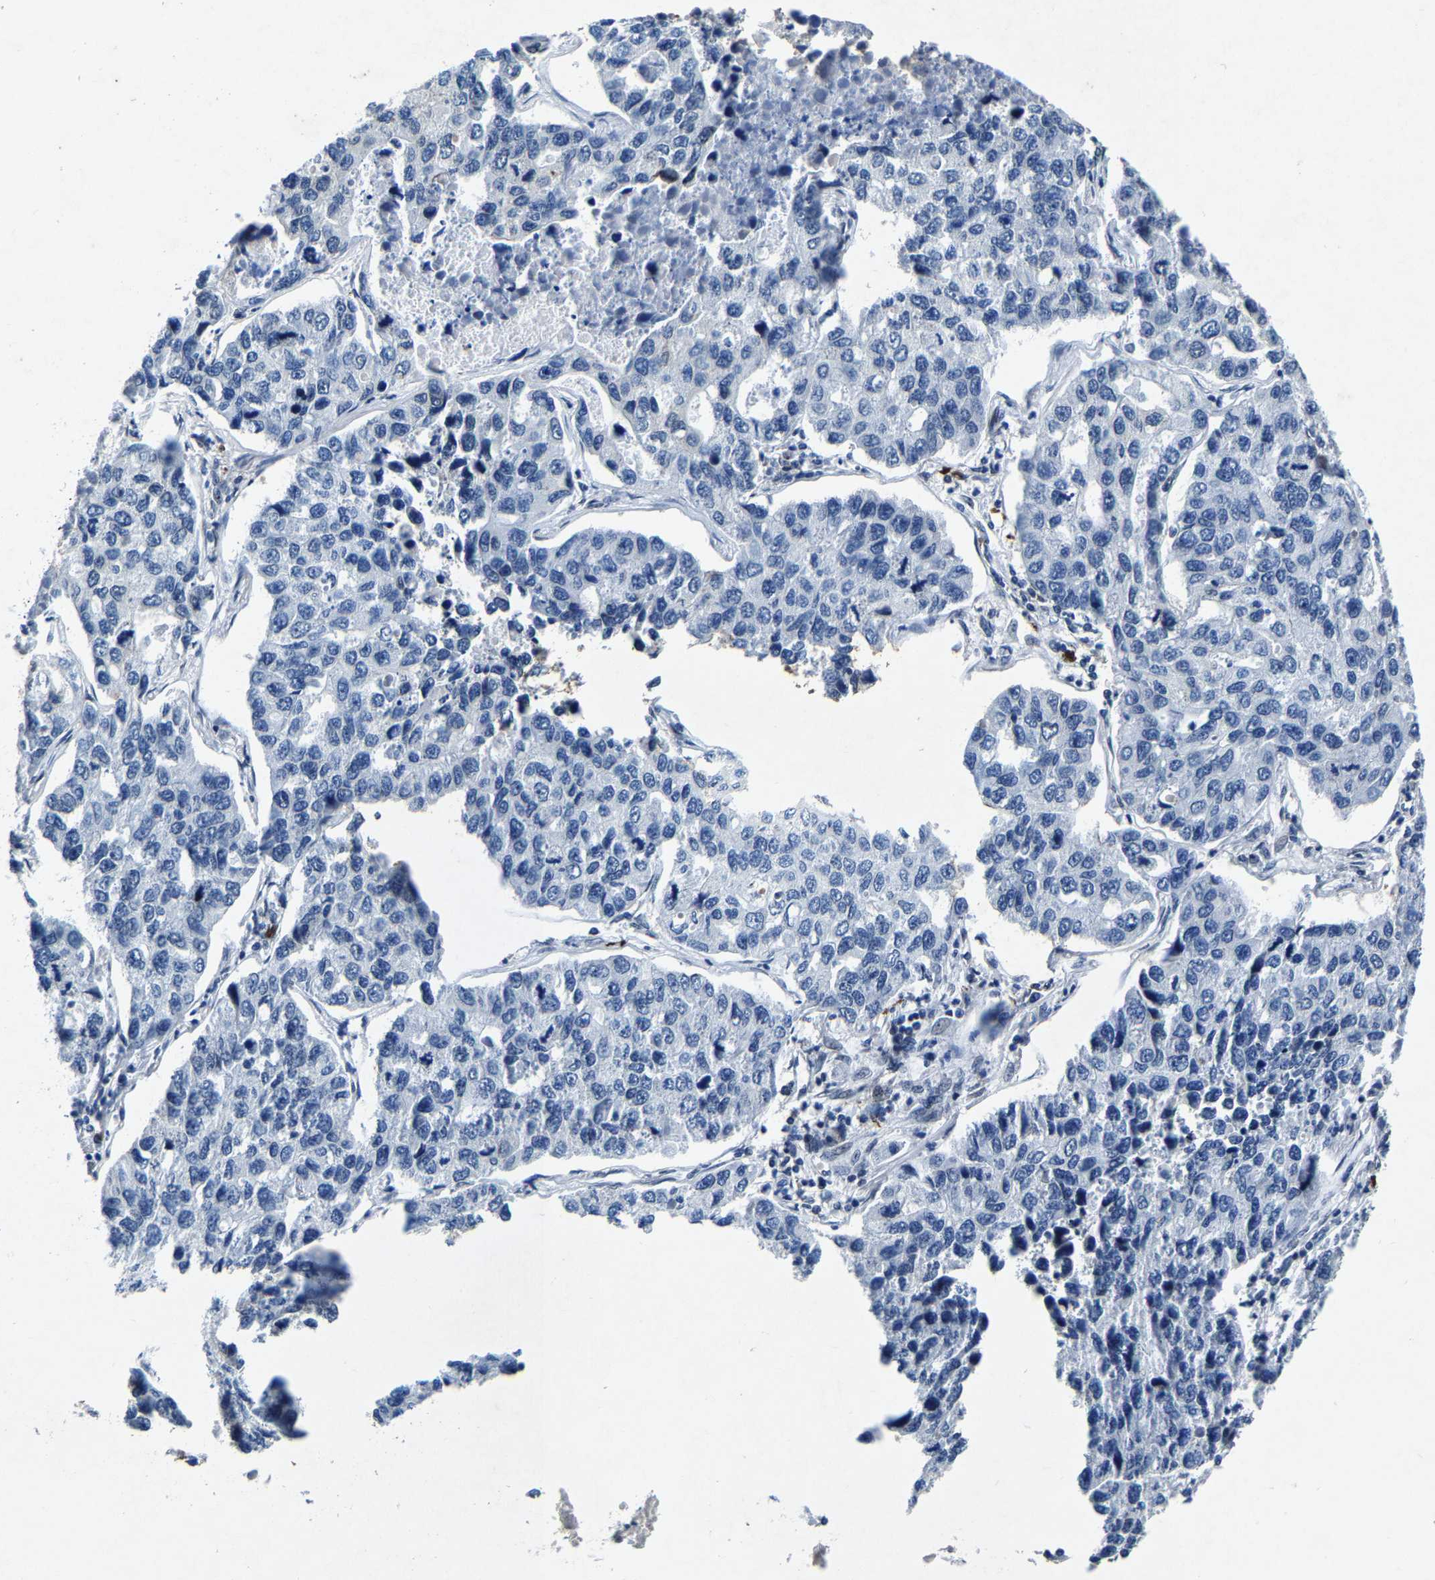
{"staining": {"intensity": "negative", "quantity": "none", "location": "none"}, "tissue": "lung cancer", "cell_type": "Tumor cells", "image_type": "cancer", "snomed": [{"axis": "morphology", "description": "Adenocarcinoma, NOS"}, {"axis": "topography", "description": "Lung"}], "caption": "Immunohistochemical staining of human adenocarcinoma (lung) reveals no significant staining in tumor cells. The staining is performed using DAB (3,3'-diaminobenzidine) brown chromogen with nuclei counter-stained in using hematoxylin.", "gene": "UBN2", "patient": {"sex": "male", "age": 64}}